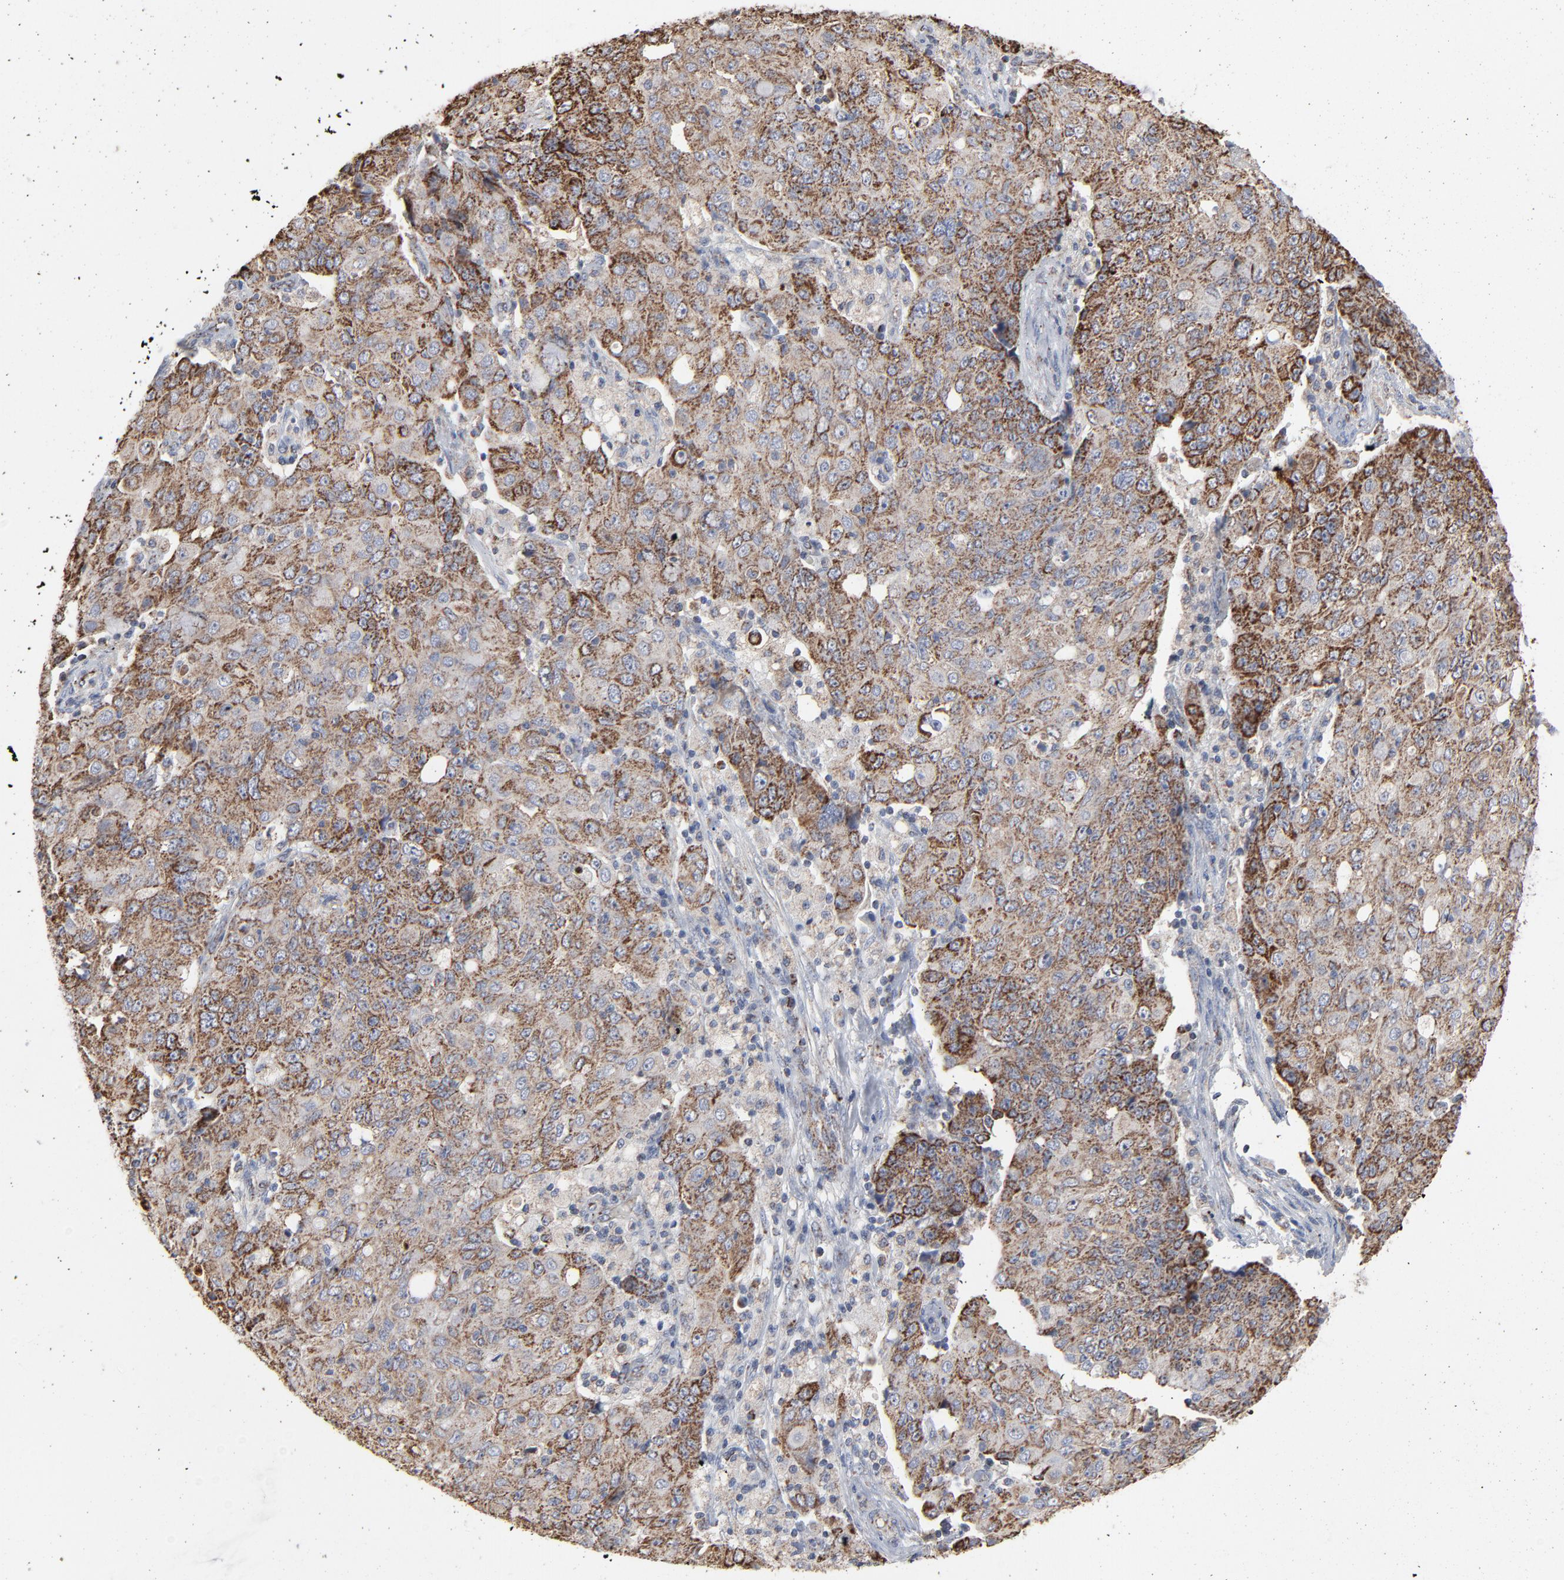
{"staining": {"intensity": "strong", "quantity": ">75%", "location": "cytoplasmic/membranous"}, "tissue": "ovarian cancer", "cell_type": "Tumor cells", "image_type": "cancer", "snomed": [{"axis": "morphology", "description": "Carcinoma, endometroid"}, {"axis": "topography", "description": "Ovary"}], "caption": "Ovarian cancer stained with IHC demonstrates strong cytoplasmic/membranous positivity in about >75% of tumor cells. The protein of interest is shown in brown color, while the nuclei are stained blue.", "gene": "UQCRC1", "patient": {"sex": "female", "age": 42}}